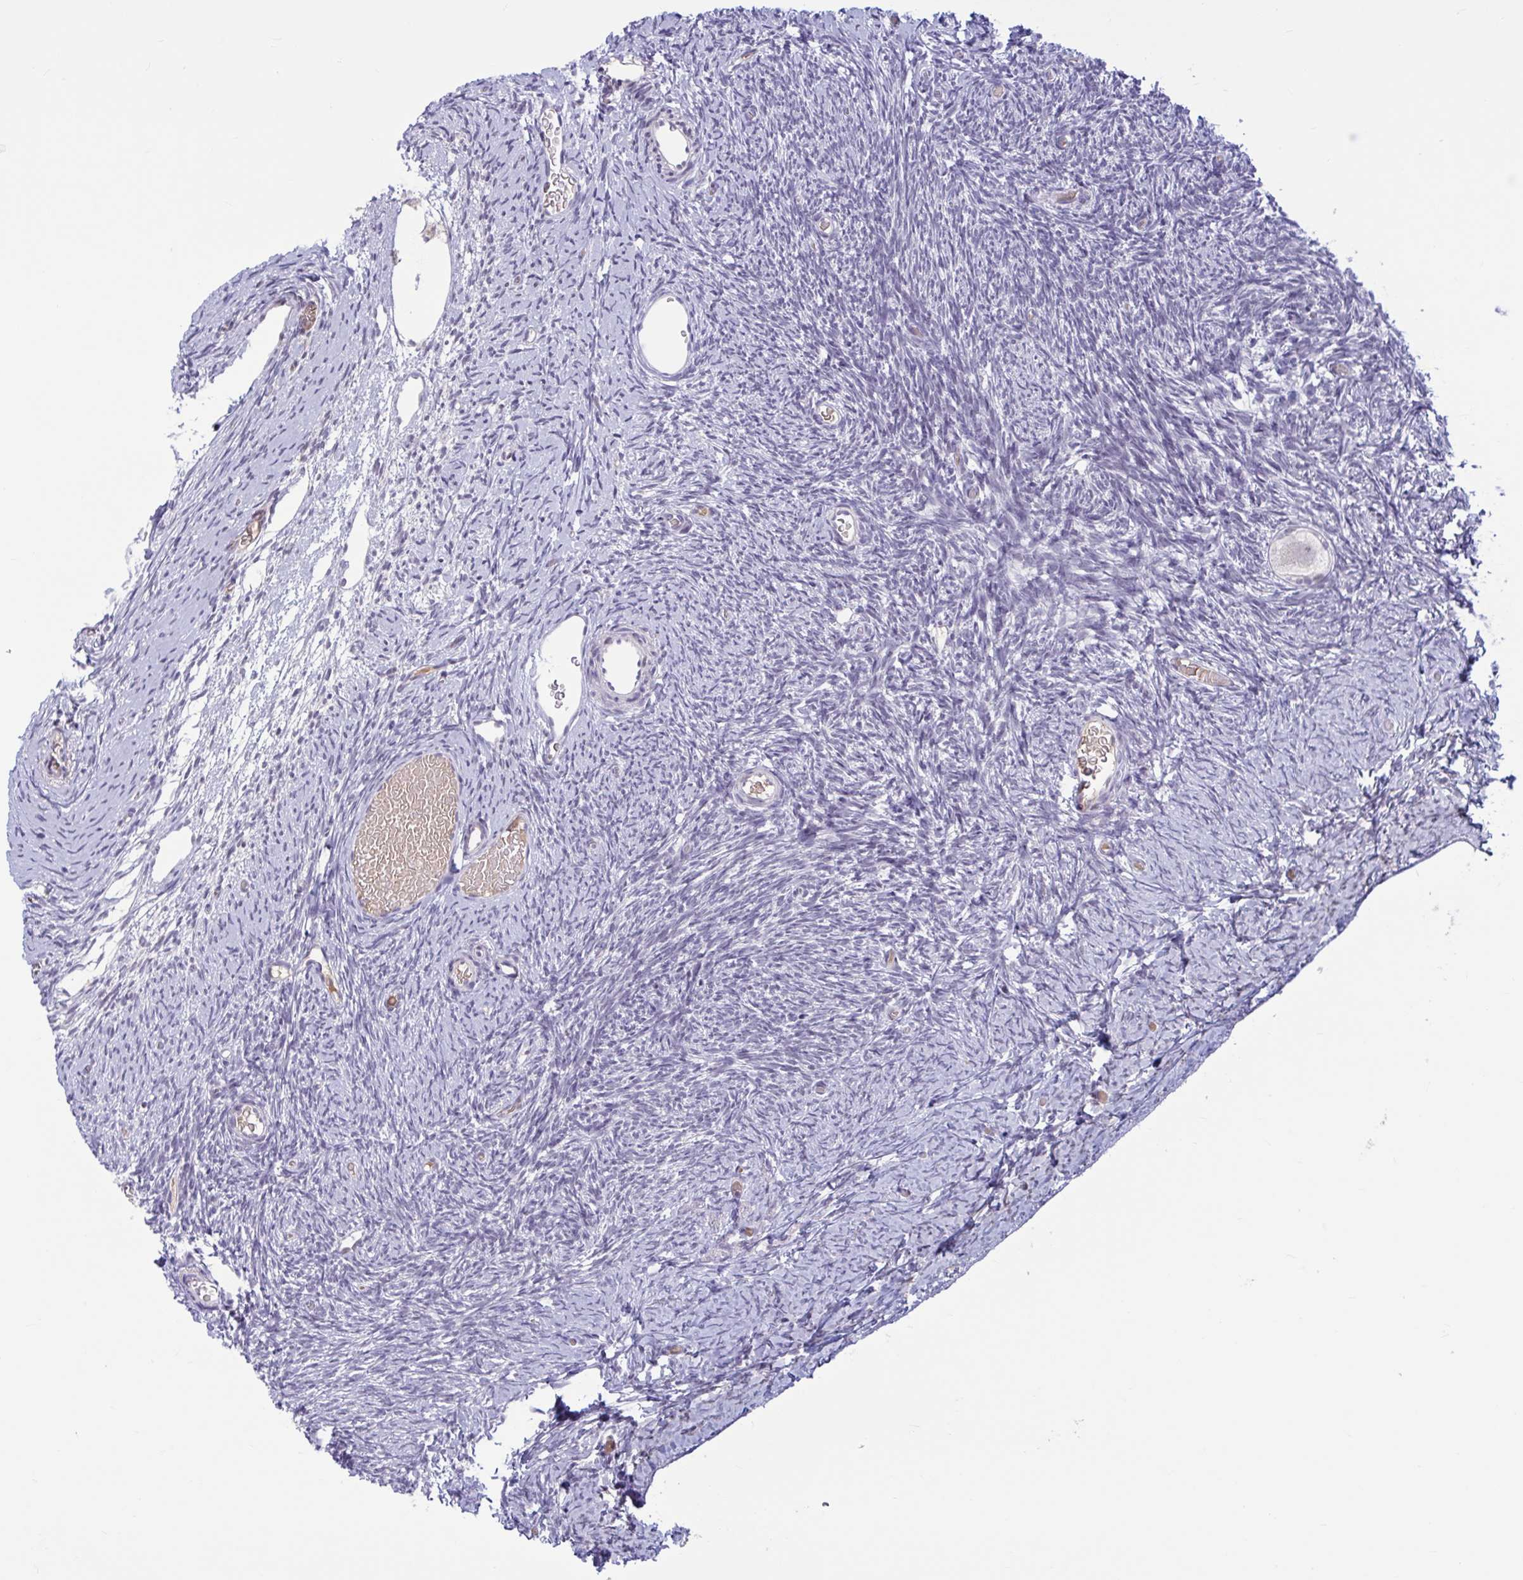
{"staining": {"intensity": "negative", "quantity": "none", "location": "none"}, "tissue": "ovary", "cell_type": "Follicle cells", "image_type": "normal", "snomed": [{"axis": "morphology", "description": "Normal tissue, NOS"}, {"axis": "topography", "description": "Ovary"}], "caption": "The histopathology image exhibits no significant expression in follicle cells of ovary.", "gene": "CNGB3", "patient": {"sex": "female", "age": 39}}